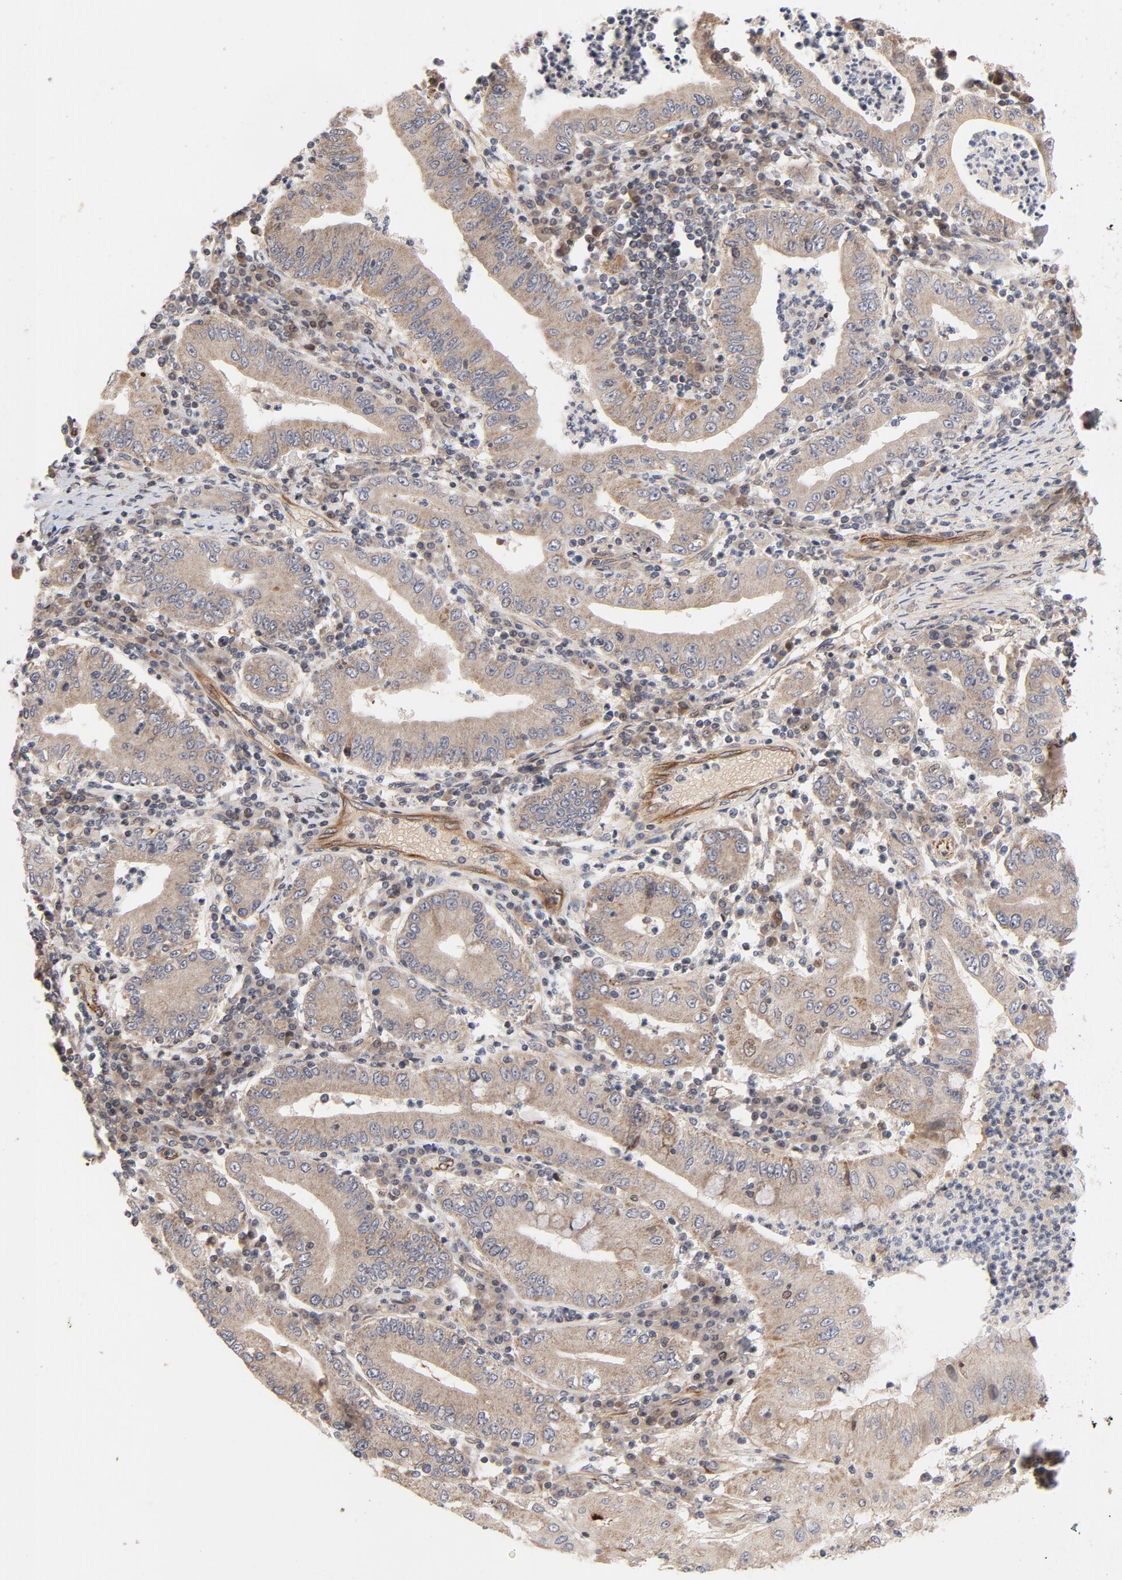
{"staining": {"intensity": "moderate", "quantity": ">75%", "location": "cytoplasmic/membranous"}, "tissue": "stomach cancer", "cell_type": "Tumor cells", "image_type": "cancer", "snomed": [{"axis": "morphology", "description": "Normal tissue, NOS"}, {"axis": "morphology", "description": "Adenocarcinoma, NOS"}, {"axis": "topography", "description": "Esophagus"}, {"axis": "topography", "description": "Stomach, upper"}, {"axis": "topography", "description": "Peripheral nerve tissue"}], "caption": "This image exhibits immunohistochemistry staining of stomach cancer (adenocarcinoma), with medium moderate cytoplasmic/membranous expression in about >75% of tumor cells.", "gene": "DNAAF2", "patient": {"sex": "male", "age": 62}}